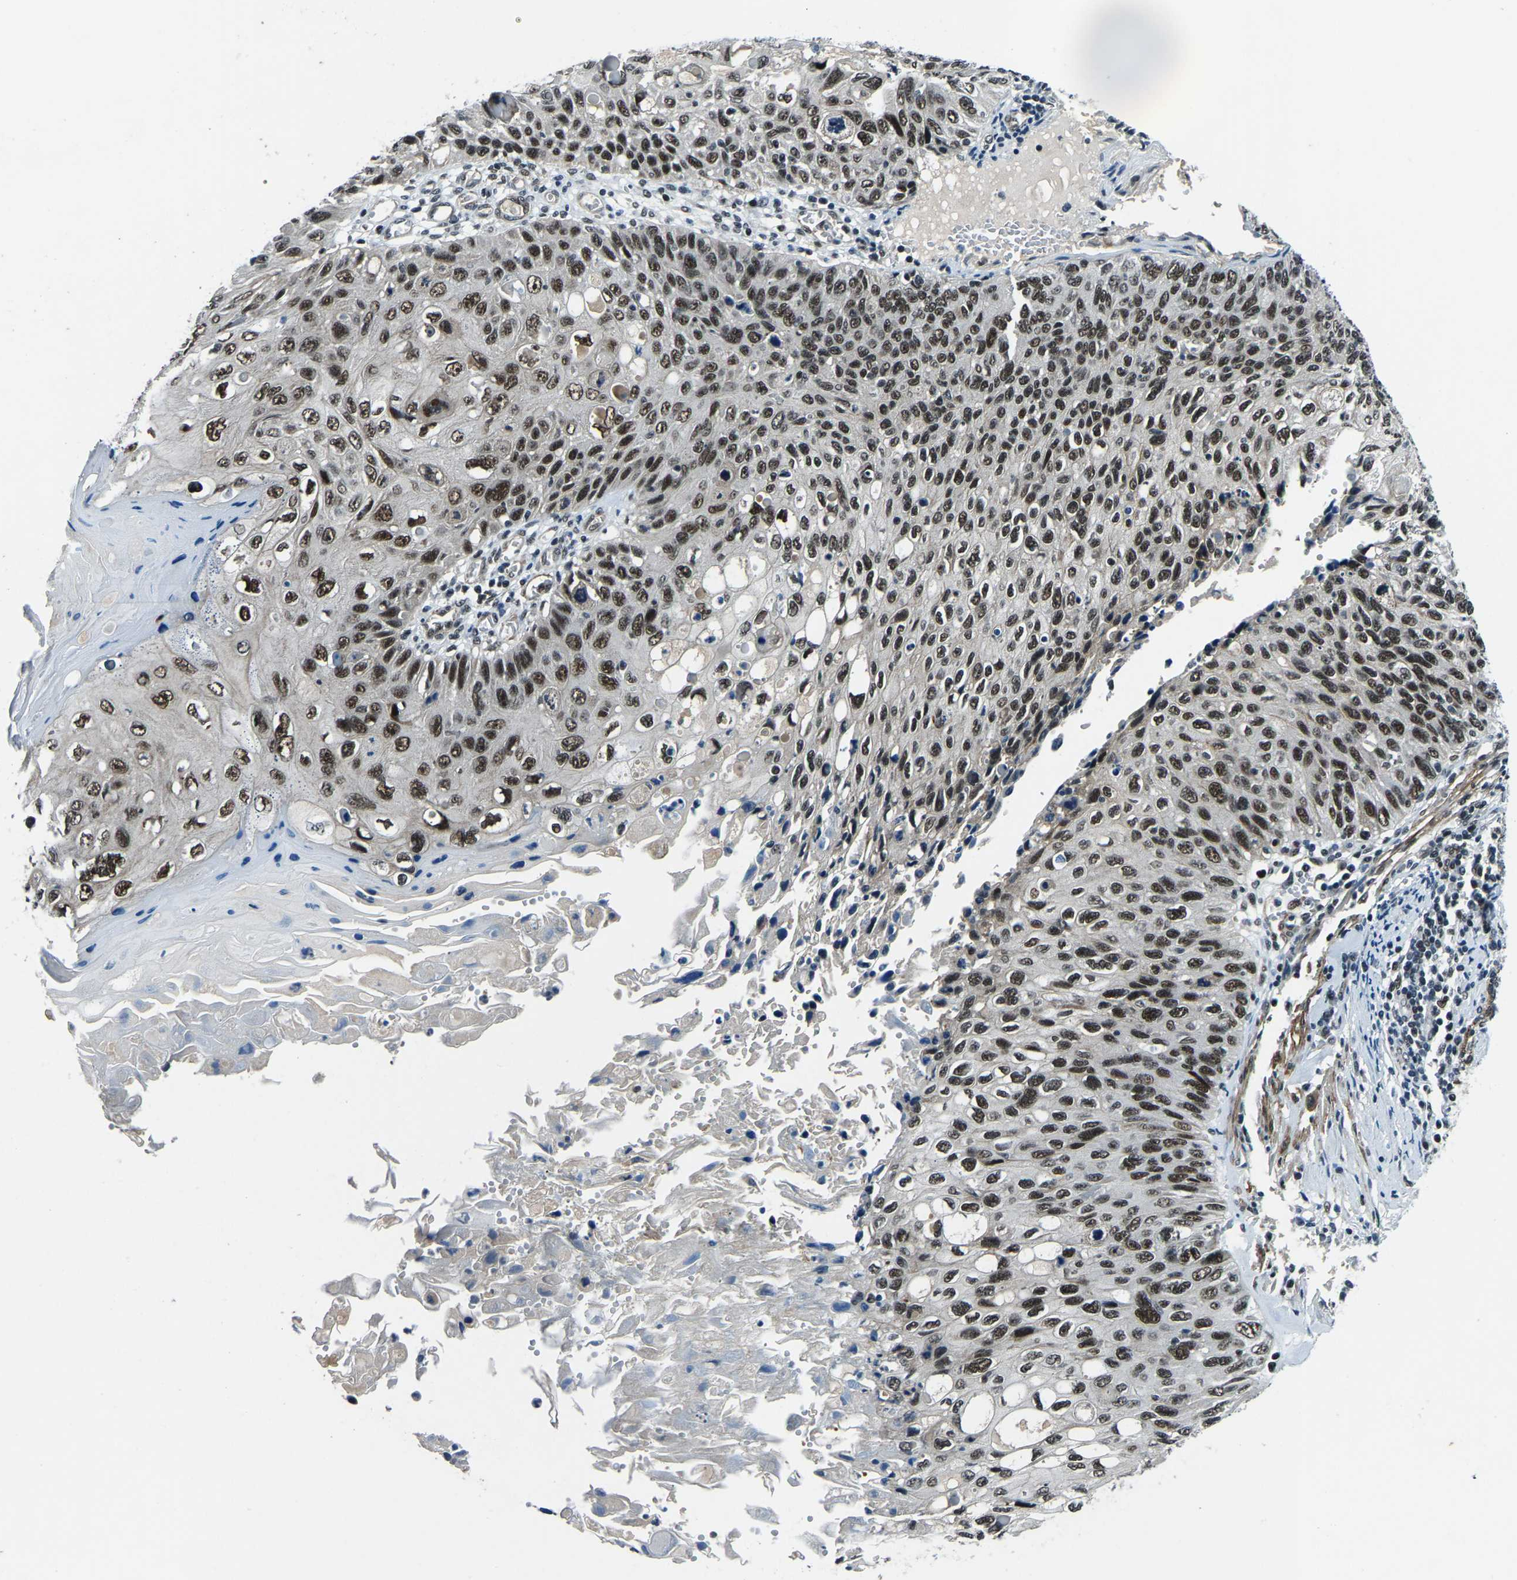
{"staining": {"intensity": "strong", "quantity": ">75%", "location": "nuclear"}, "tissue": "cervical cancer", "cell_type": "Tumor cells", "image_type": "cancer", "snomed": [{"axis": "morphology", "description": "Squamous cell carcinoma, NOS"}, {"axis": "topography", "description": "Cervix"}], "caption": "The micrograph demonstrates immunohistochemical staining of cervical cancer (squamous cell carcinoma). There is strong nuclear expression is seen in about >75% of tumor cells.", "gene": "PRCC", "patient": {"sex": "female", "age": 70}}